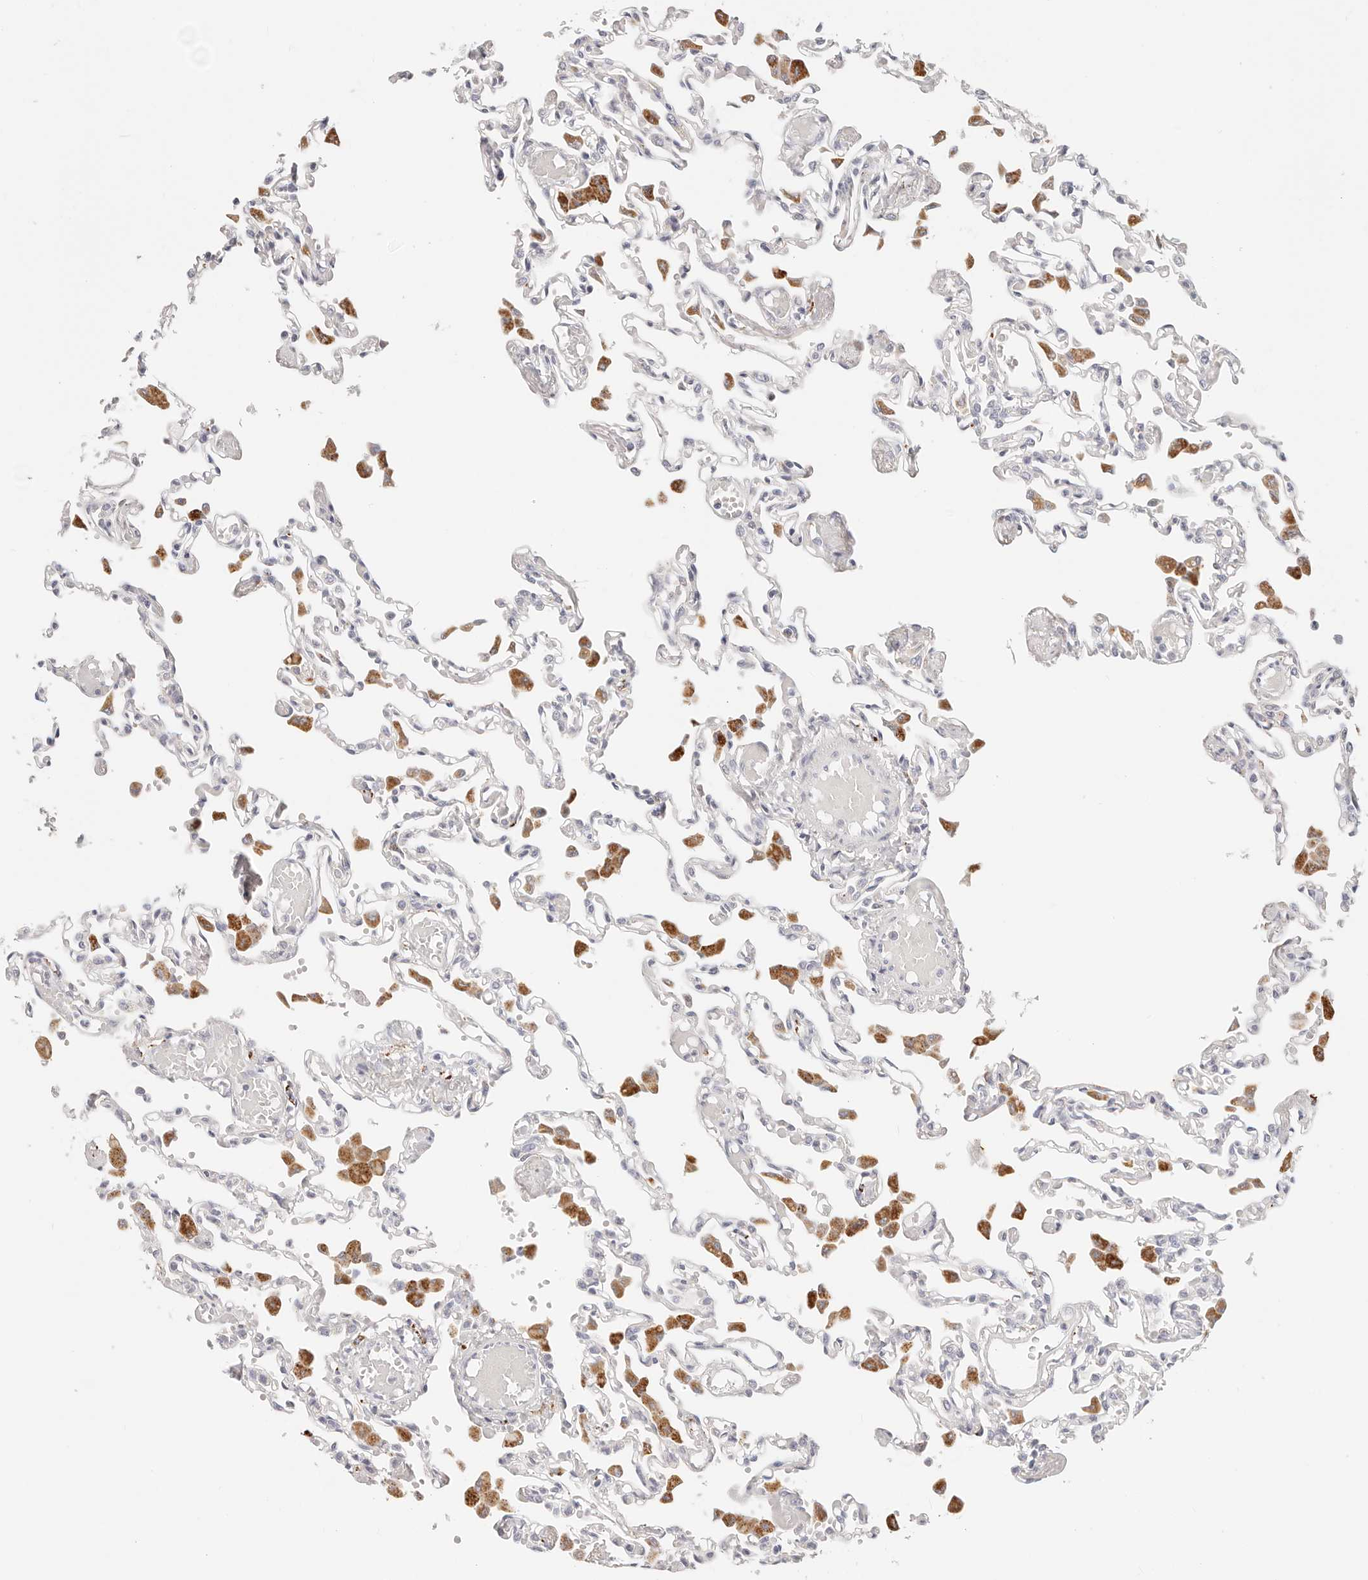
{"staining": {"intensity": "negative", "quantity": "none", "location": "none"}, "tissue": "lung", "cell_type": "Alveolar cells", "image_type": "normal", "snomed": [{"axis": "morphology", "description": "Normal tissue, NOS"}, {"axis": "topography", "description": "Bronchus"}, {"axis": "topography", "description": "Lung"}], "caption": "High magnification brightfield microscopy of normal lung stained with DAB (3,3'-diaminobenzidine) (brown) and counterstained with hematoxylin (blue): alveolar cells show no significant staining. (DAB immunohistochemistry with hematoxylin counter stain).", "gene": "STKLD1", "patient": {"sex": "female", "age": 49}}